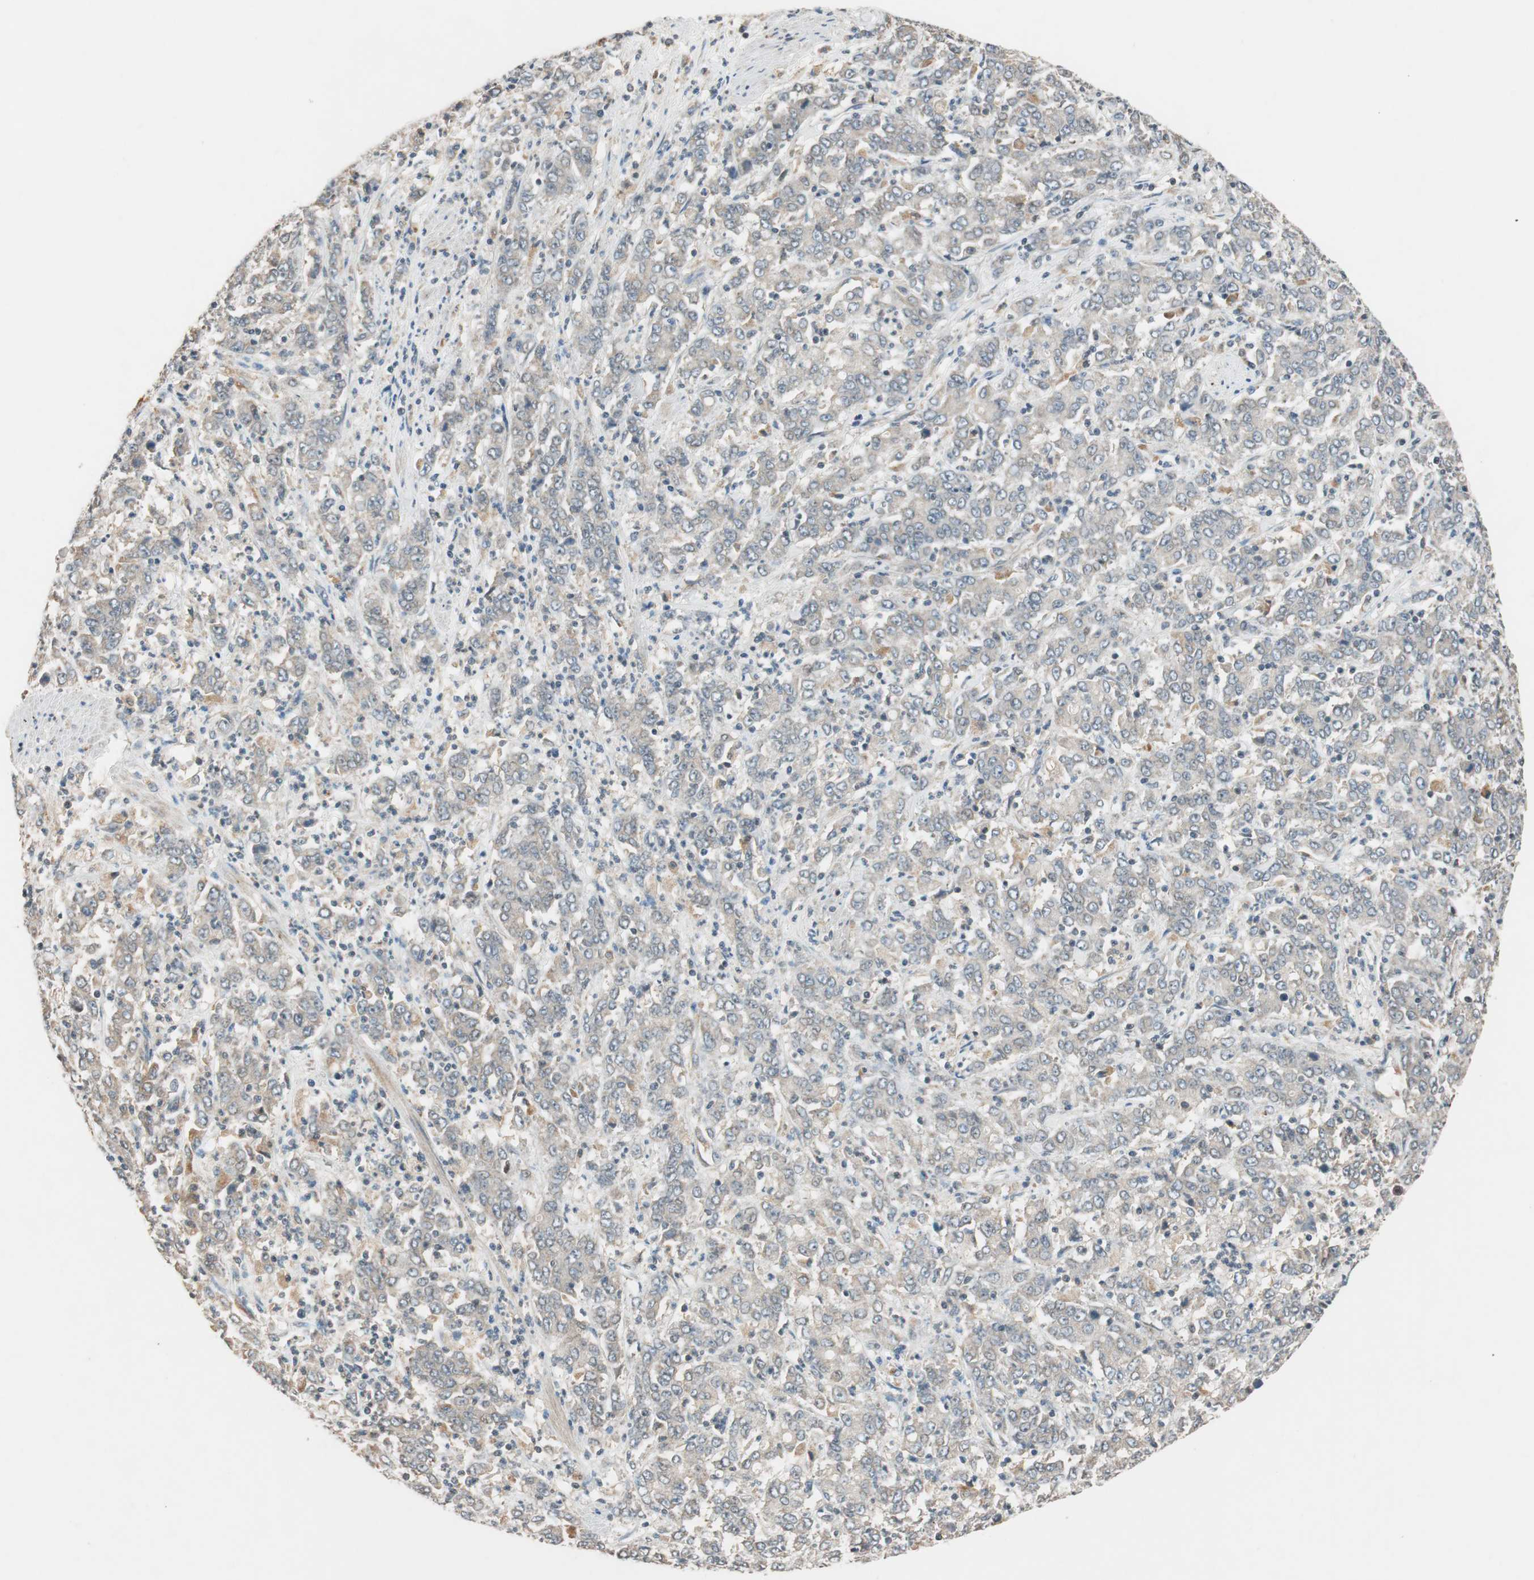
{"staining": {"intensity": "weak", "quantity": ">75%", "location": "cytoplasmic/membranous"}, "tissue": "stomach cancer", "cell_type": "Tumor cells", "image_type": "cancer", "snomed": [{"axis": "morphology", "description": "Adenocarcinoma, NOS"}, {"axis": "topography", "description": "Stomach, lower"}], "caption": "This is an image of IHC staining of stomach cancer, which shows weak expression in the cytoplasmic/membranous of tumor cells.", "gene": "GLB1", "patient": {"sex": "female", "age": 71}}